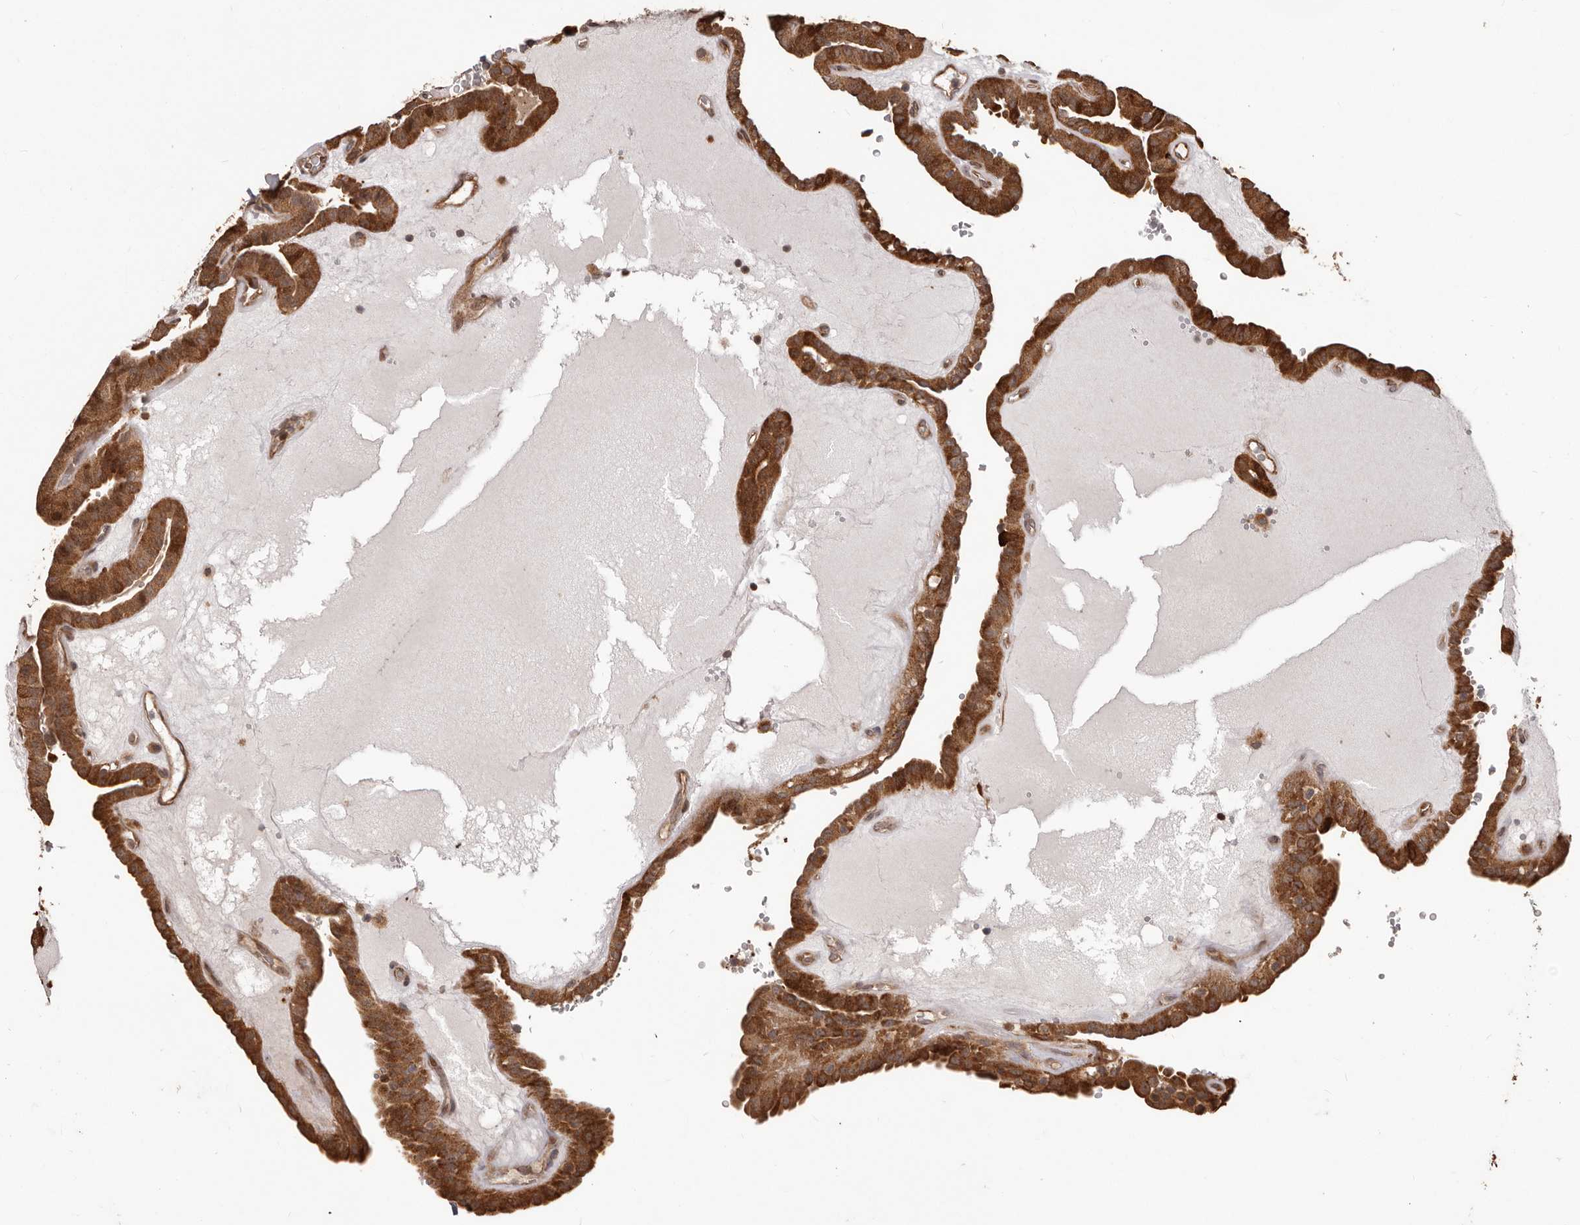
{"staining": {"intensity": "strong", "quantity": ">75%", "location": "cytoplasmic/membranous"}, "tissue": "thyroid cancer", "cell_type": "Tumor cells", "image_type": "cancer", "snomed": [{"axis": "morphology", "description": "Papillary adenocarcinoma, NOS"}, {"axis": "topography", "description": "Thyroid gland"}], "caption": "The immunohistochemical stain labels strong cytoplasmic/membranous expression in tumor cells of thyroid cancer tissue.", "gene": "MTO1", "patient": {"sex": "male", "age": 77}}